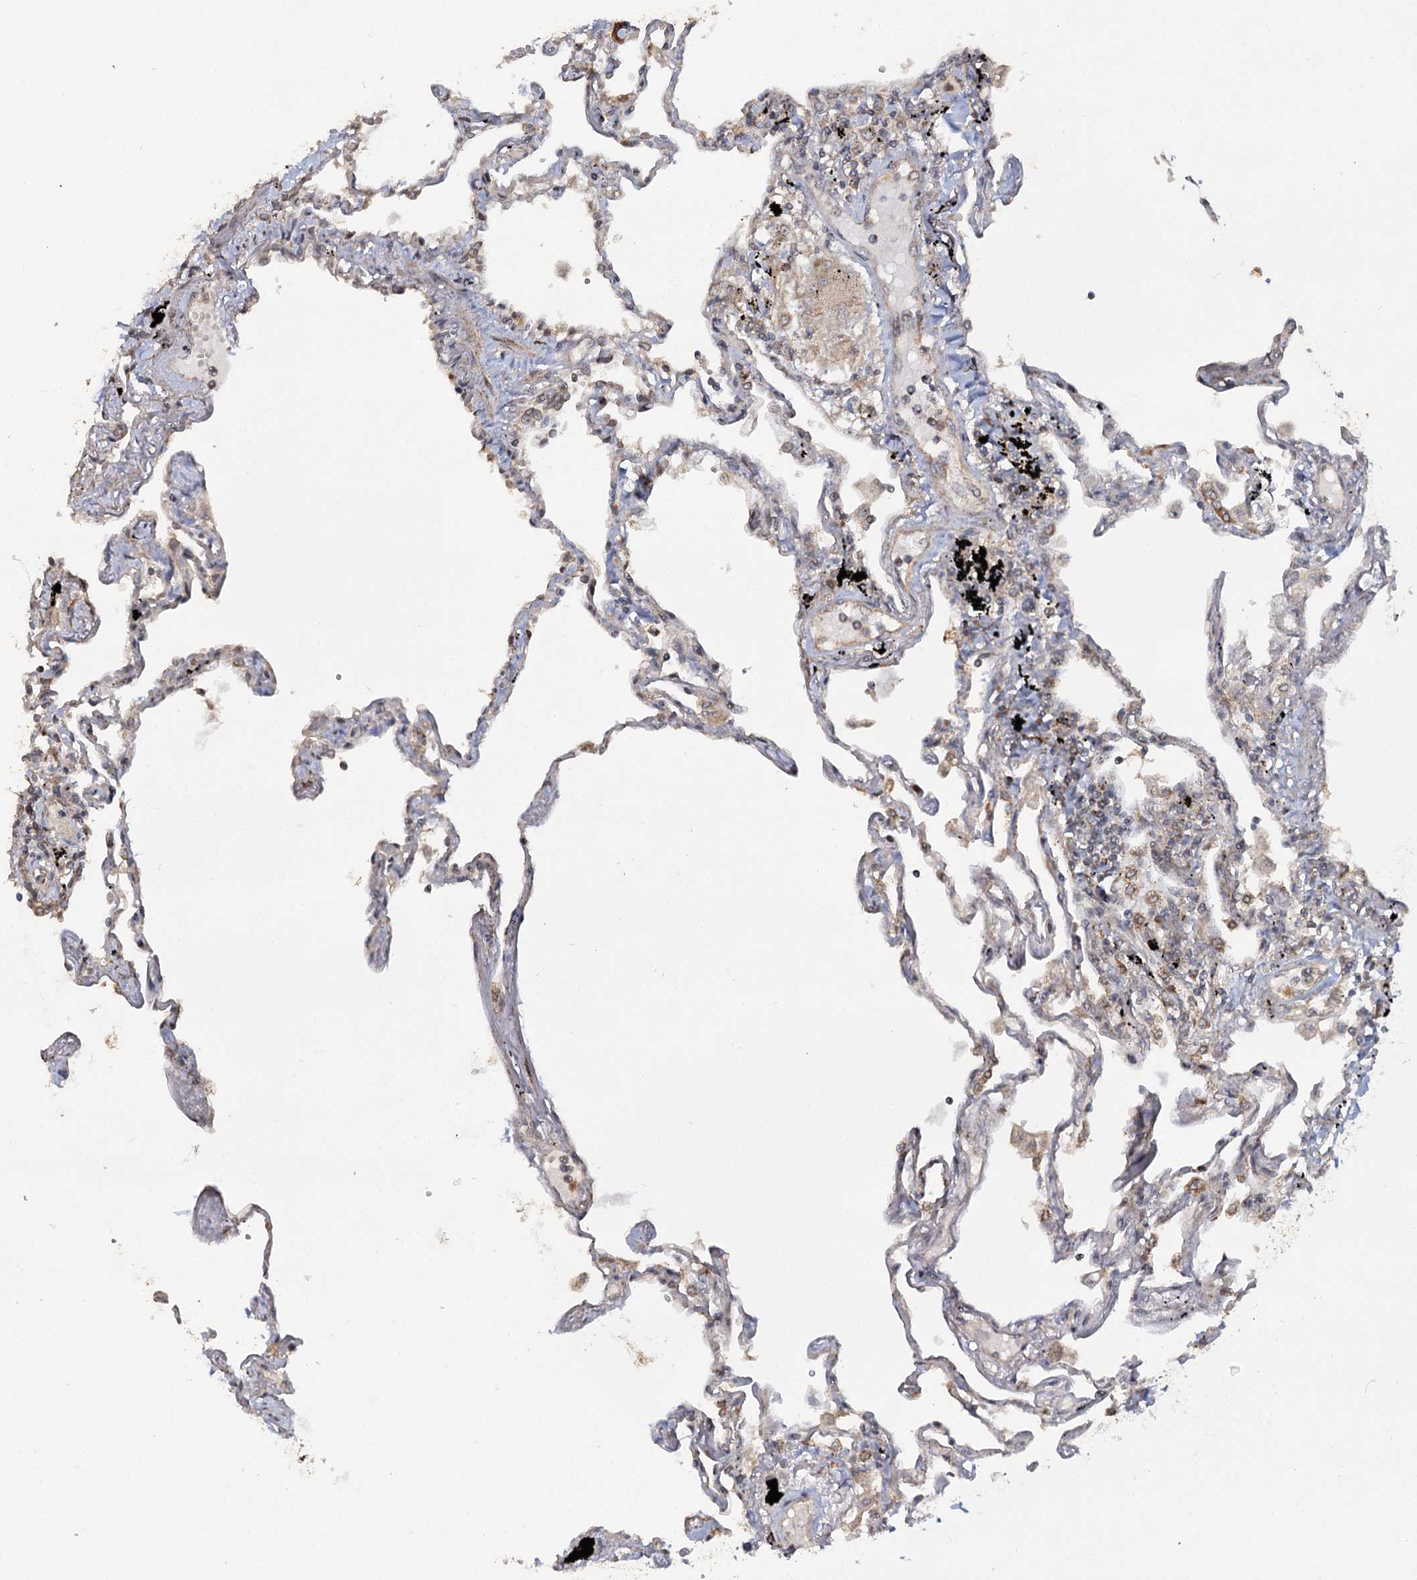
{"staining": {"intensity": "moderate", "quantity": "<25%", "location": "cytoplasmic/membranous"}, "tissue": "lung", "cell_type": "Alveolar cells", "image_type": "normal", "snomed": [{"axis": "morphology", "description": "Normal tissue, NOS"}, {"axis": "topography", "description": "Lung"}], "caption": "A micrograph showing moderate cytoplasmic/membranous positivity in about <25% of alveolar cells in unremarkable lung, as visualized by brown immunohistochemical staining.", "gene": "ZNRF3", "patient": {"sex": "female", "age": 67}}